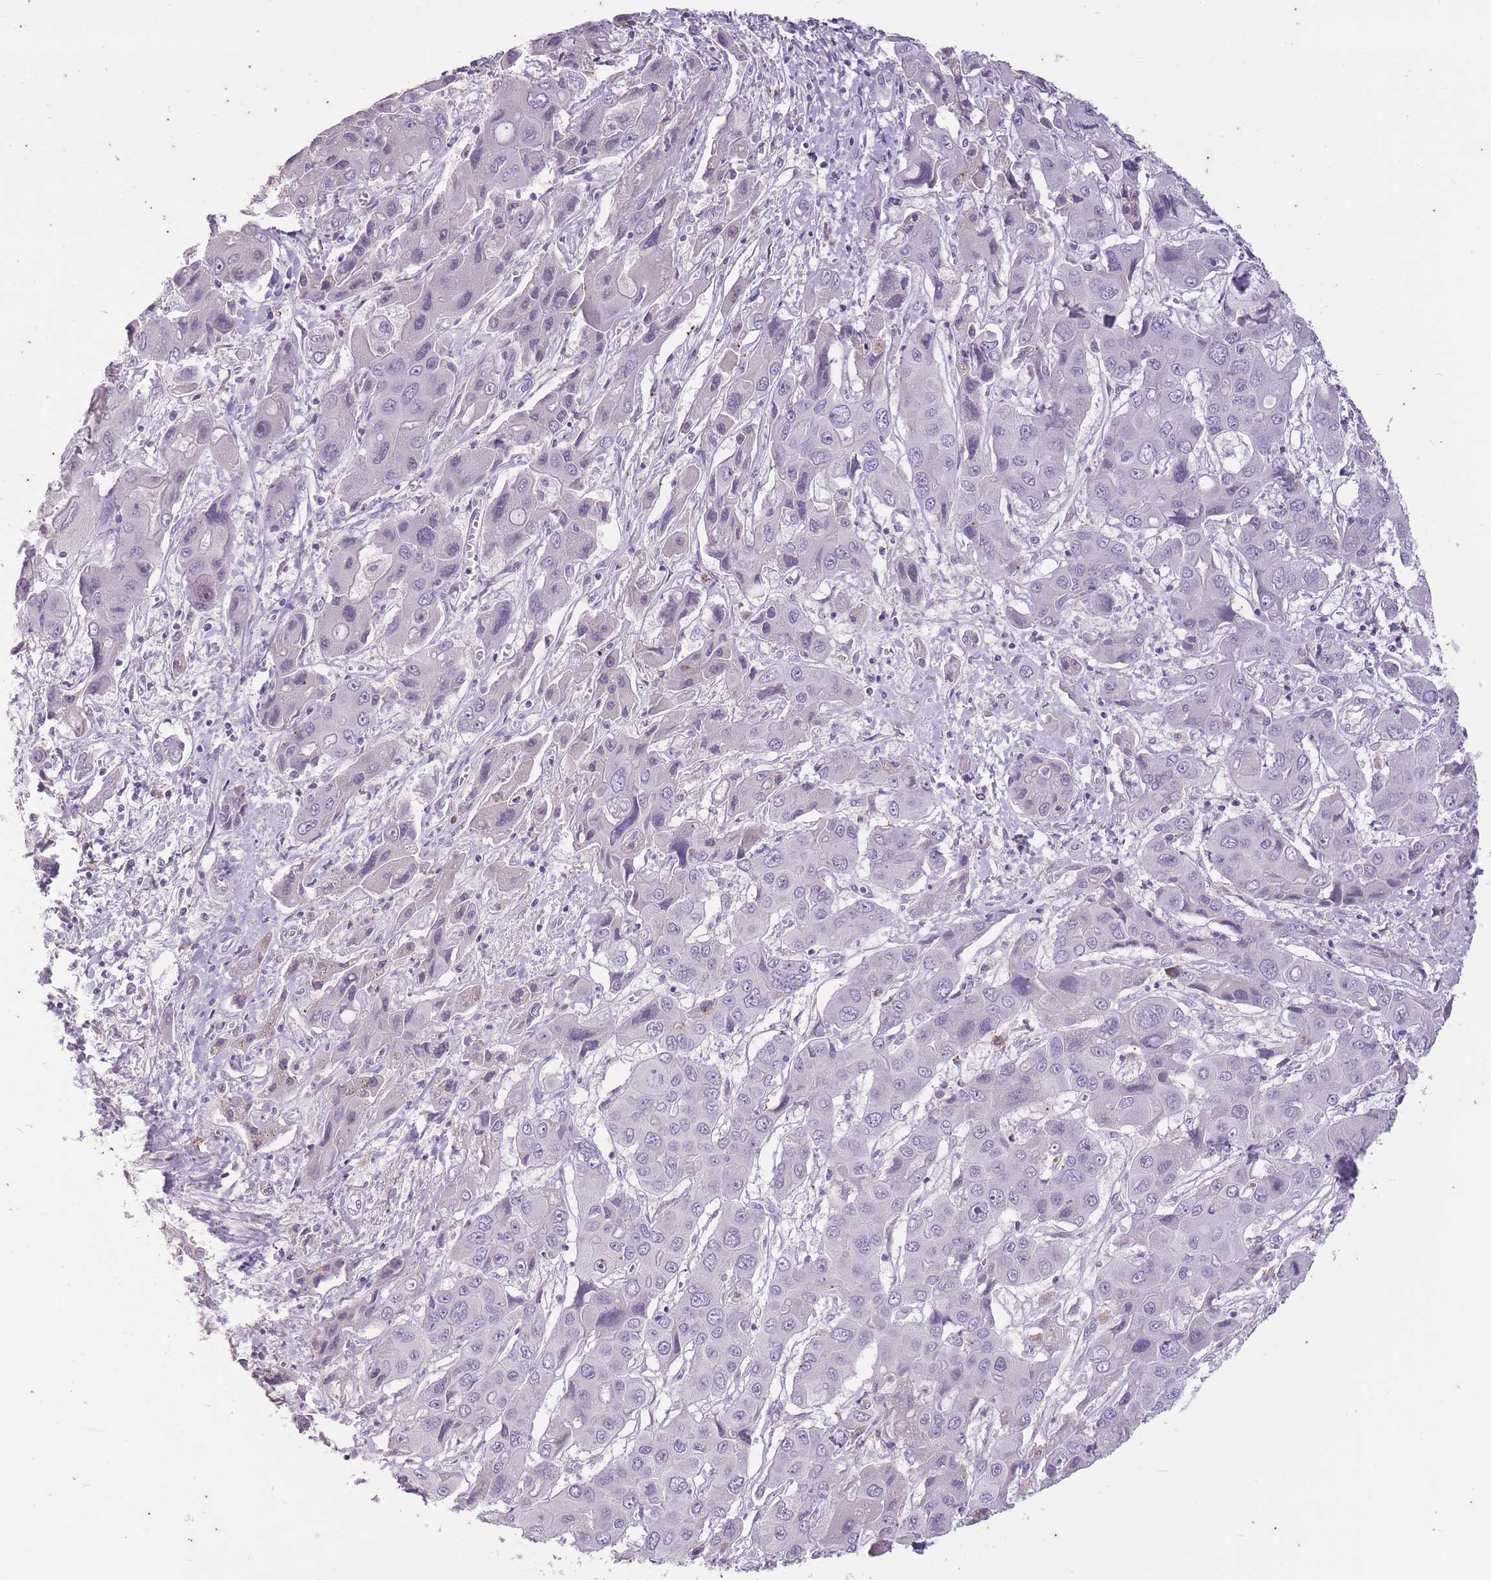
{"staining": {"intensity": "negative", "quantity": "none", "location": "none"}, "tissue": "liver cancer", "cell_type": "Tumor cells", "image_type": "cancer", "snomed": [{"axis": "morphology", "description": "Cholangiocarcinoma"}, {"axis": "topography", "description": "Liver"}], "caption": "A high-resolution histopathology image shows IHC staining of cholangiocarcinoma (liver), which demonstrates no significant staining in tumor cells.", "gene": "CNTNAP3", "patient": {"sex": "male", "age": 67}}